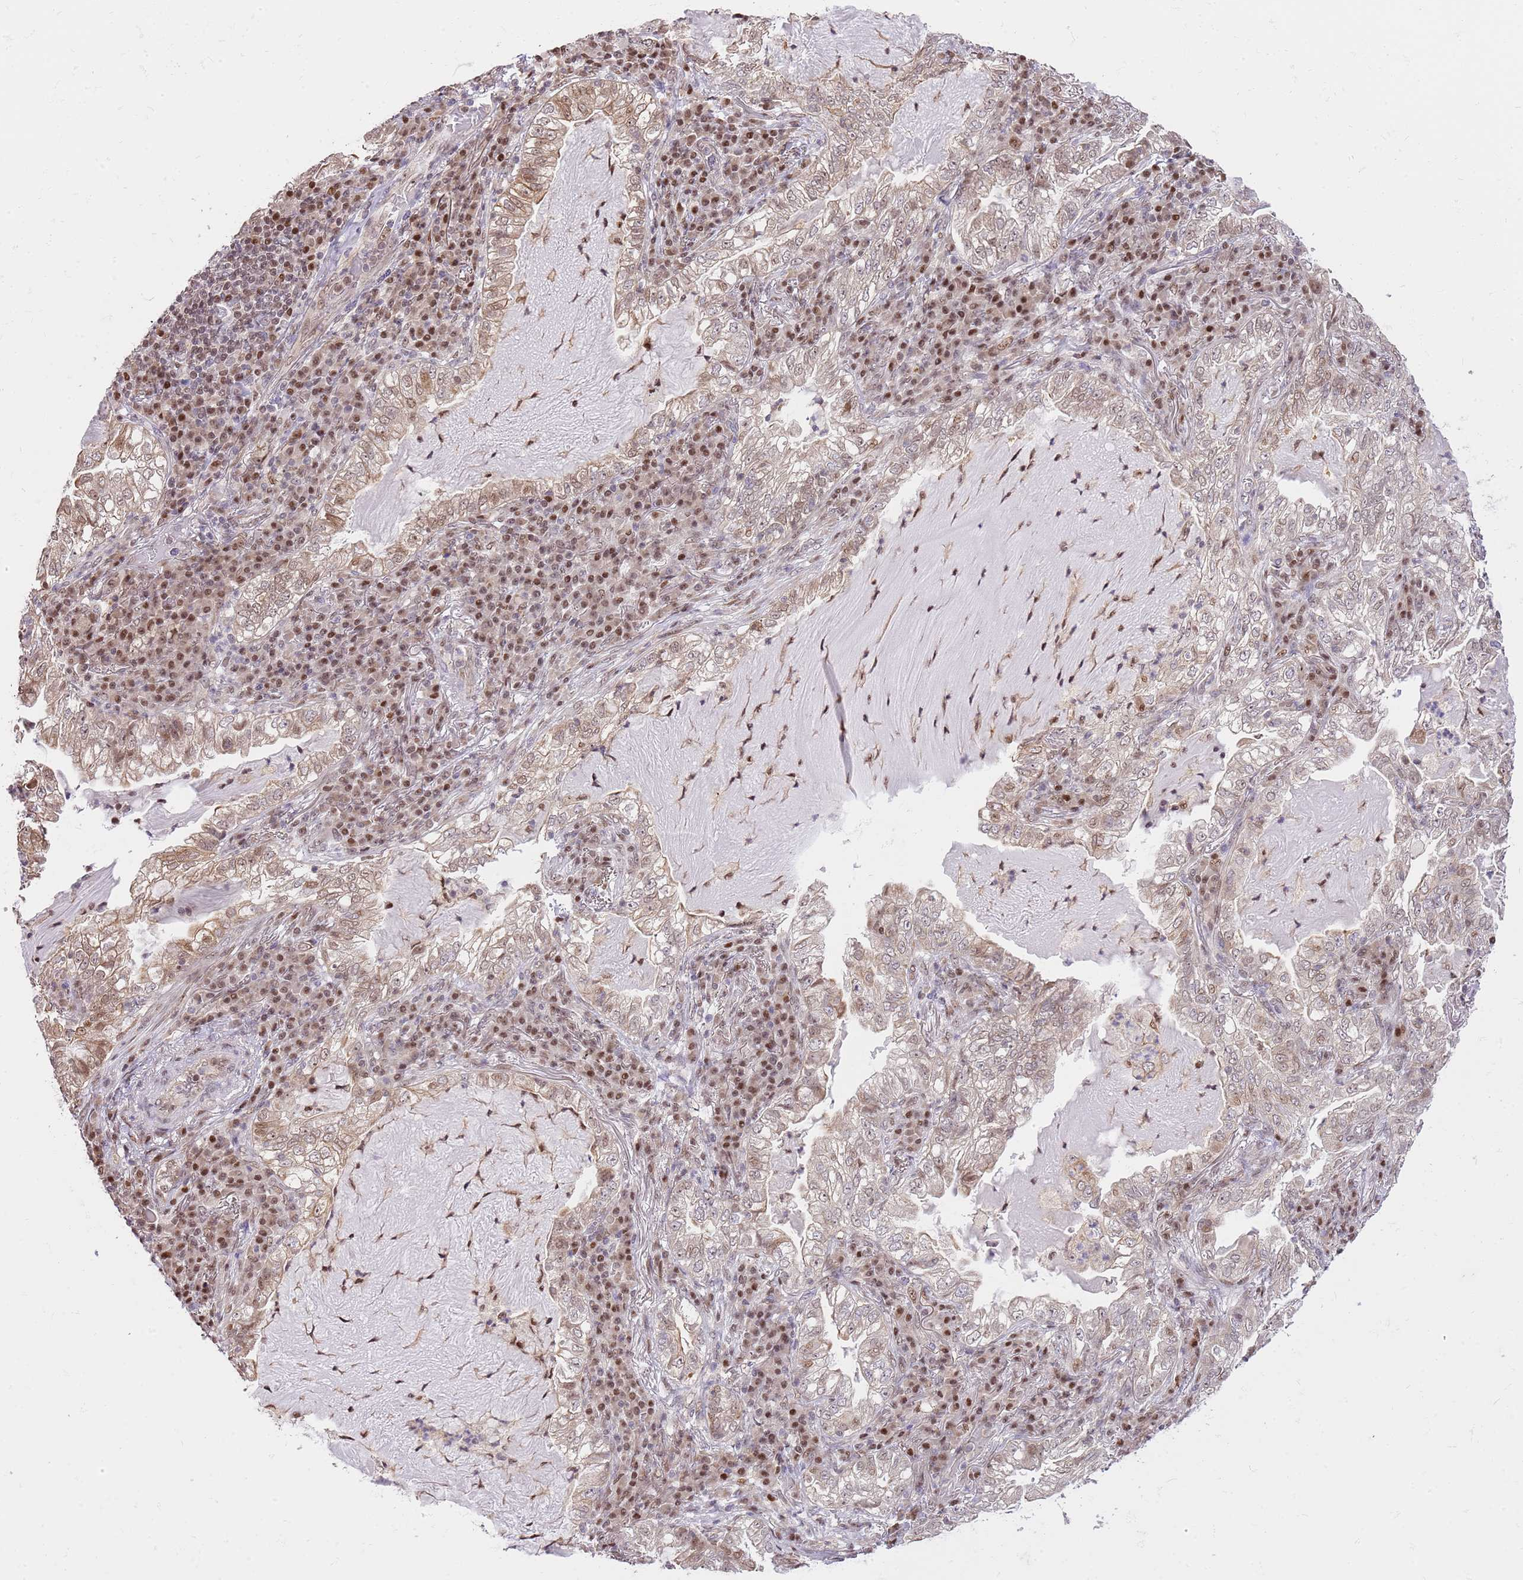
{"staining": {"intensity": "moderate", "quantity": "<25%", "location": "nuclear"}, "tissue": "lung cancer", "cell_type": "Tumor cells", "image_type": "cancer", "snomed": [{"axis": "morphology", "description": "Adenocarcinoma, NOS"}, {"axis": "topography", "description": "Lung"}], "caption": "Lung cancer was stained to show a protein in brown. There is low levels of moderate nuclear expression in approximately <25% of tumor cells.", "gene": "RFK", "patient": {"sex": "female", "age": 73}}